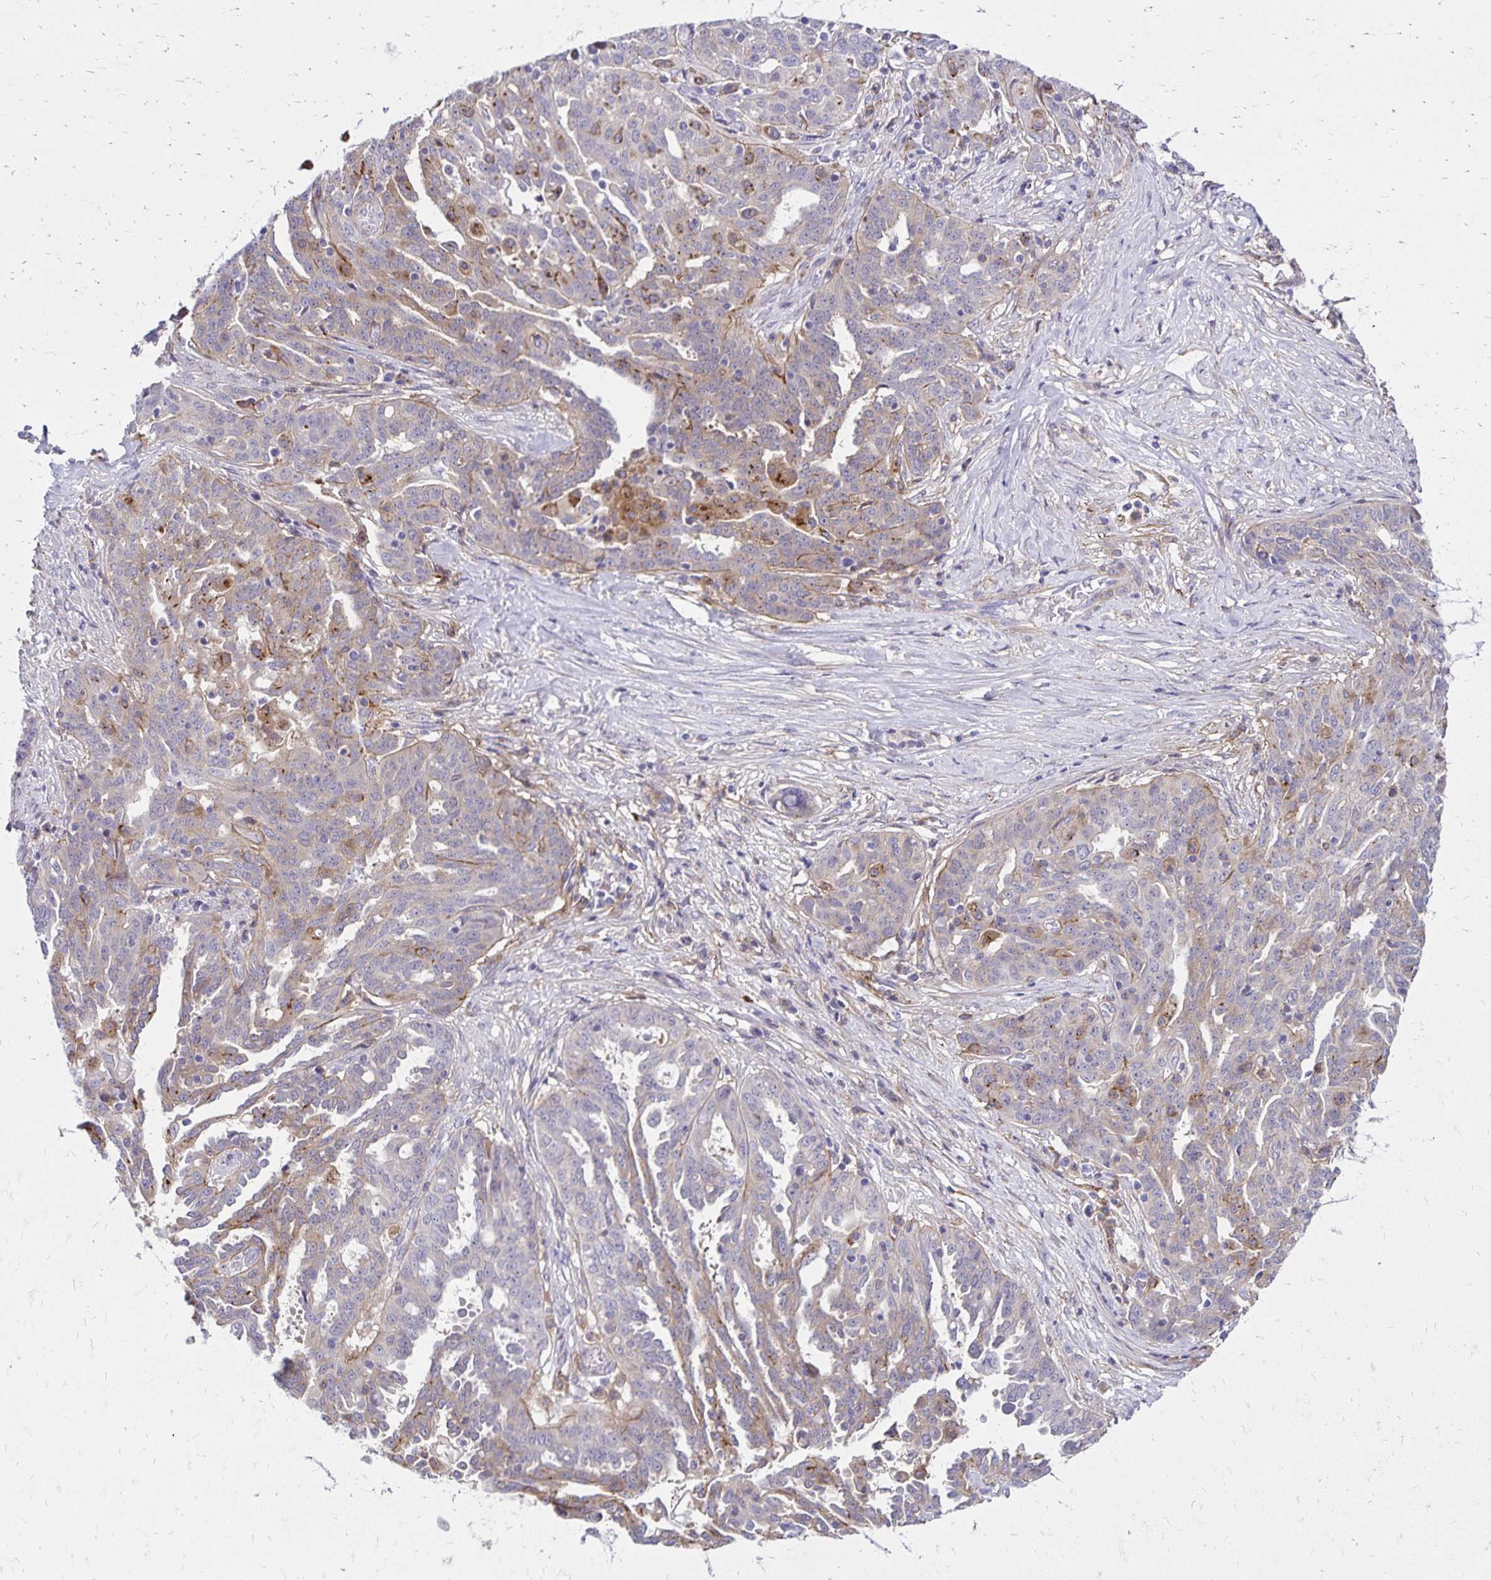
{"staining": {"intensity": "weak", "quantity": "<25%", "location": "cytoplasmic/membranous"}, "tissue": "ovarian cancer", "cell_type": "Tumor cells", "image_type": "cancer", "snomed": [{"axis": "morphology", "description": "Cystadenocarcinoma, serous, NOS"}, {"axis": "topography", "description": "Ovary"}], "caption": "Ovarian cancer stained for a protein using immunohistochemistry (IHC) demonstrates no positivity tumor cells.", "gene": "TNS3", "patient": {"sex": "female", "age": 67}}